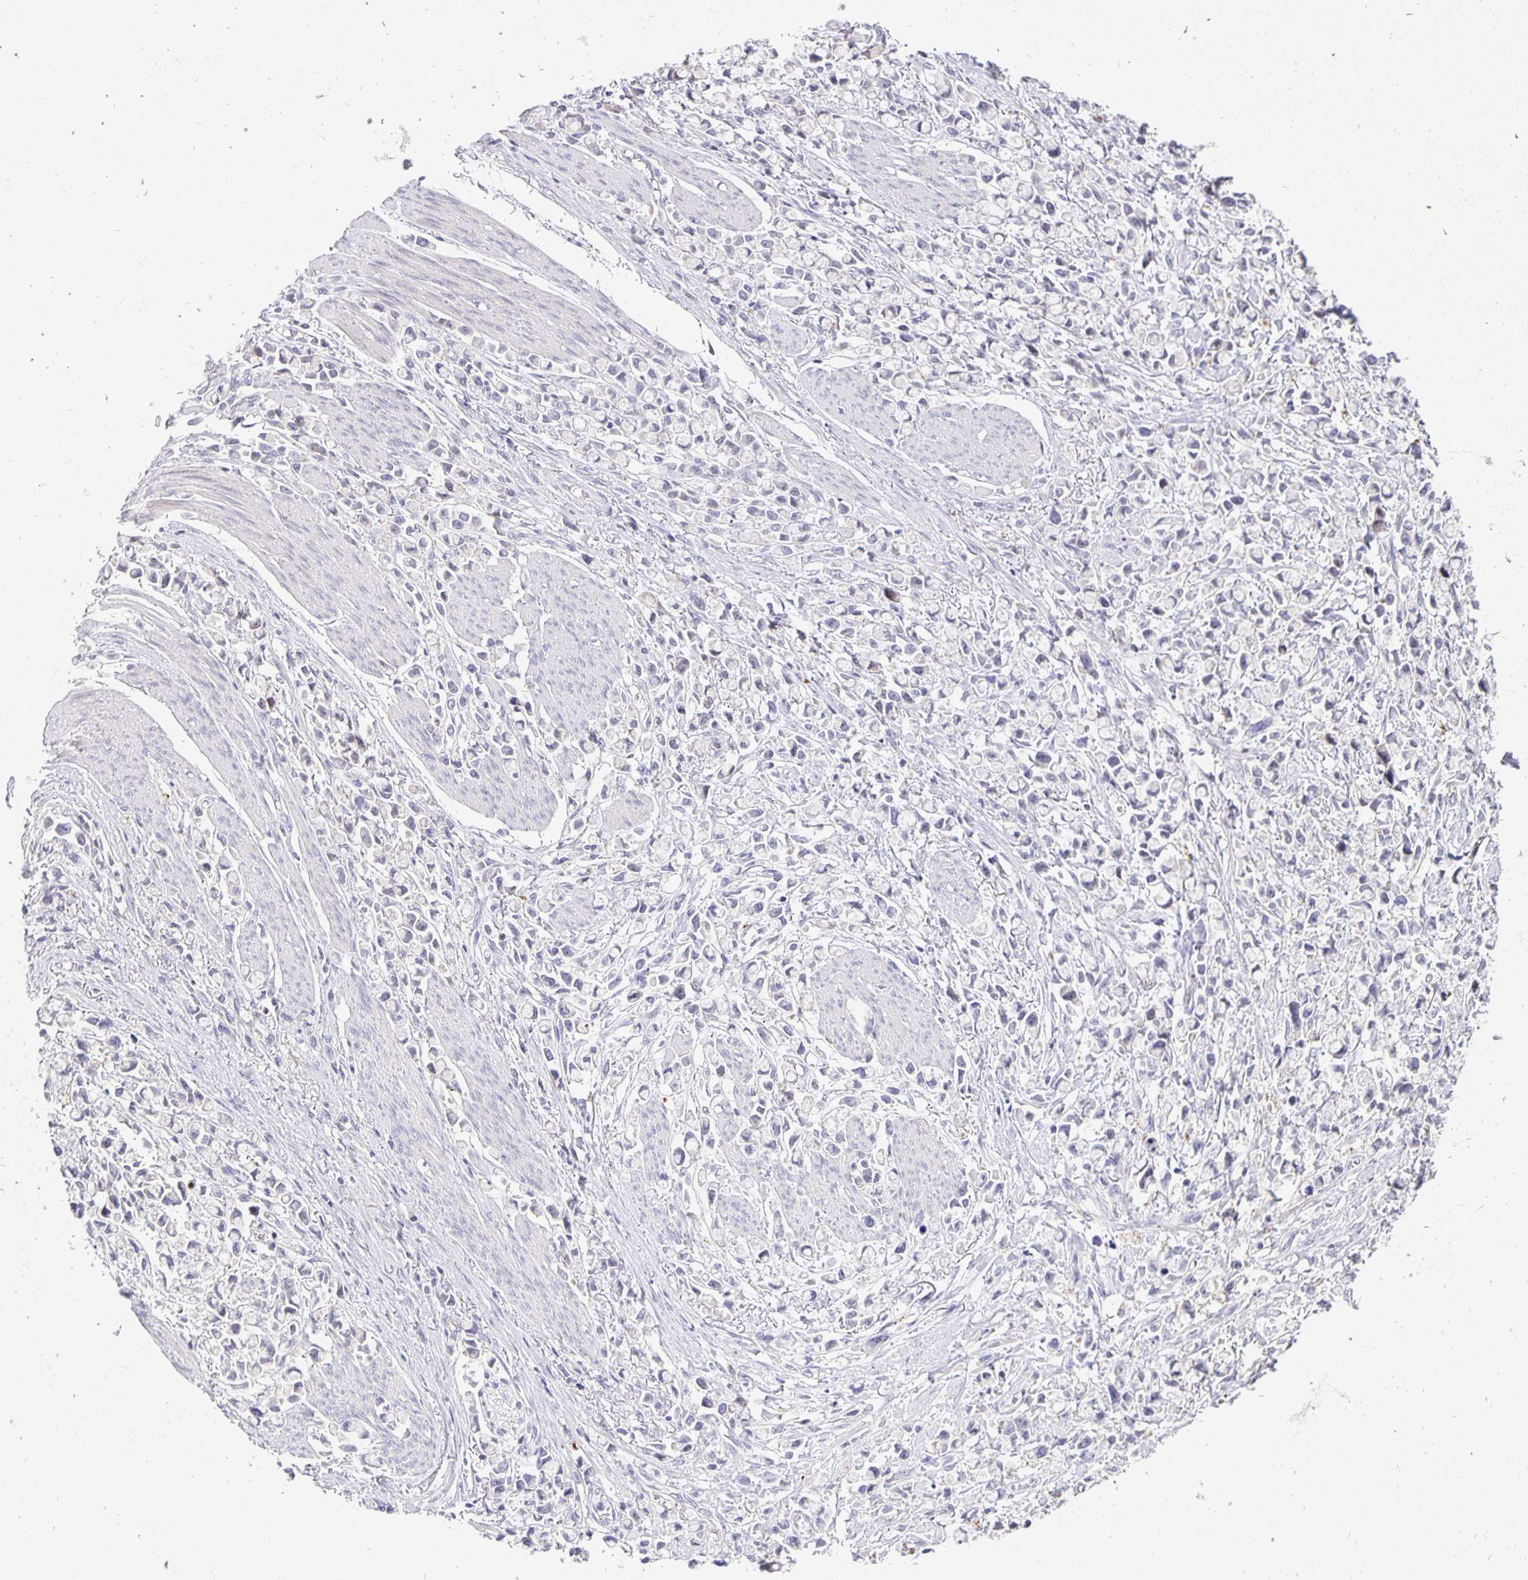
{"staining": {"intensity": "negative", "quantity": "none", "location": "none"}, "tissue": "stomach cancer", "cell_type": "Tumor cells", "image_type": "cancer", "snomed": [{"axis": "morphology", "description": "Adenocarcinoma, NOS"}, {"axis": "topography", "description": "Stomach"}], "caption": "Stomach cancer stained for a protein using immunohistochemistry (IHC) shows no positivity tumor cells.", "gene": "ERBB2", "patient": {"sex": "female", "age": 81}}